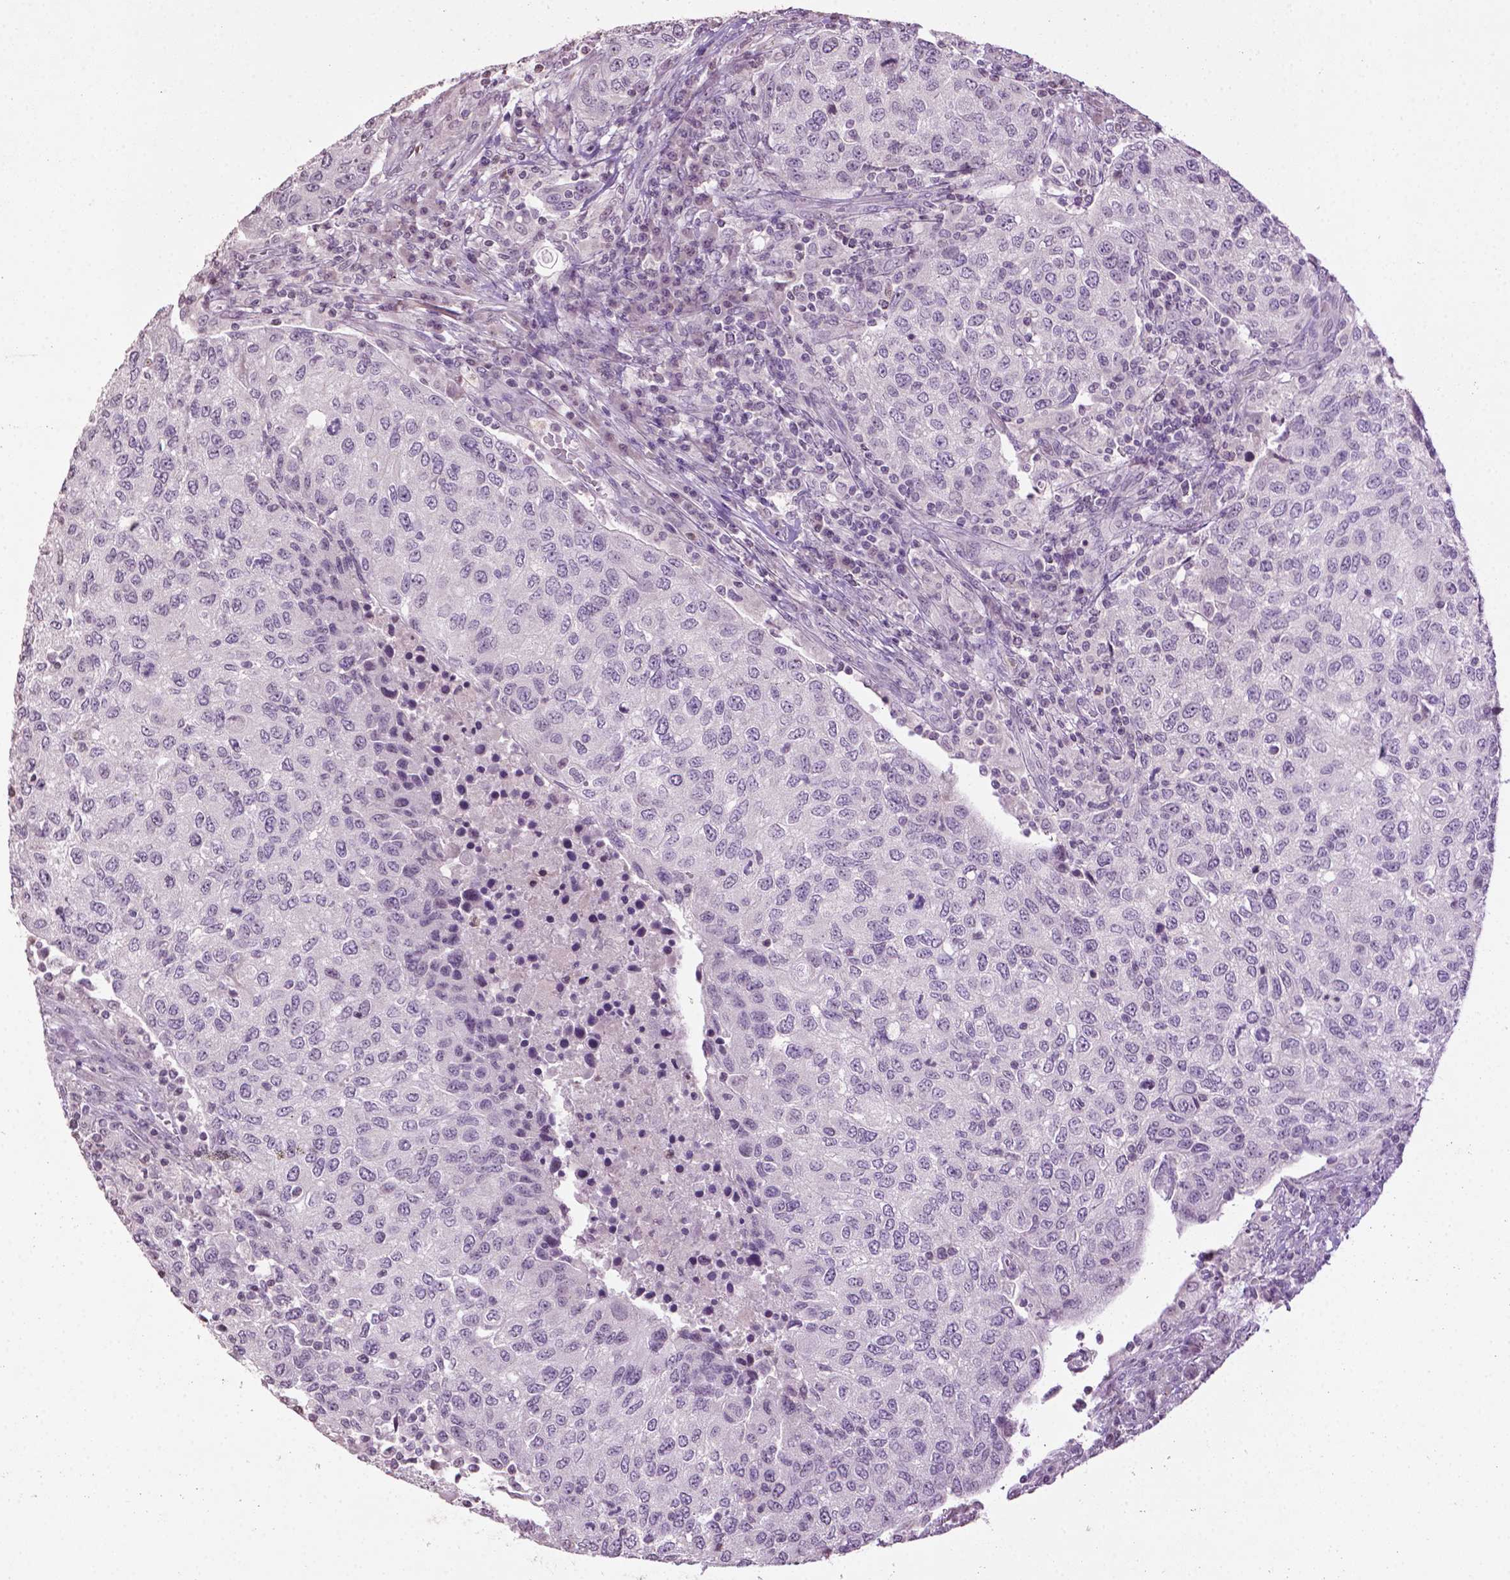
{"staining": {"intensity": "negative", "quantity": "none", "location": "none"}, "tissue": "urothelial cancer", "cell_type": "Tumor cells", "image_type": "cancer", "snomed": [{"axis": "morphology", "description": "Urothelial carcinoma, High grade"}, {"axis": "topography", "description": "Urinary bladder"}], "caption": "Protein analysis of high-grade urothelial carcinoma exhibits no significant staining in tumor cells.", "gene": "NTNG2", "patient": {"sex": "female", "age": 78}}